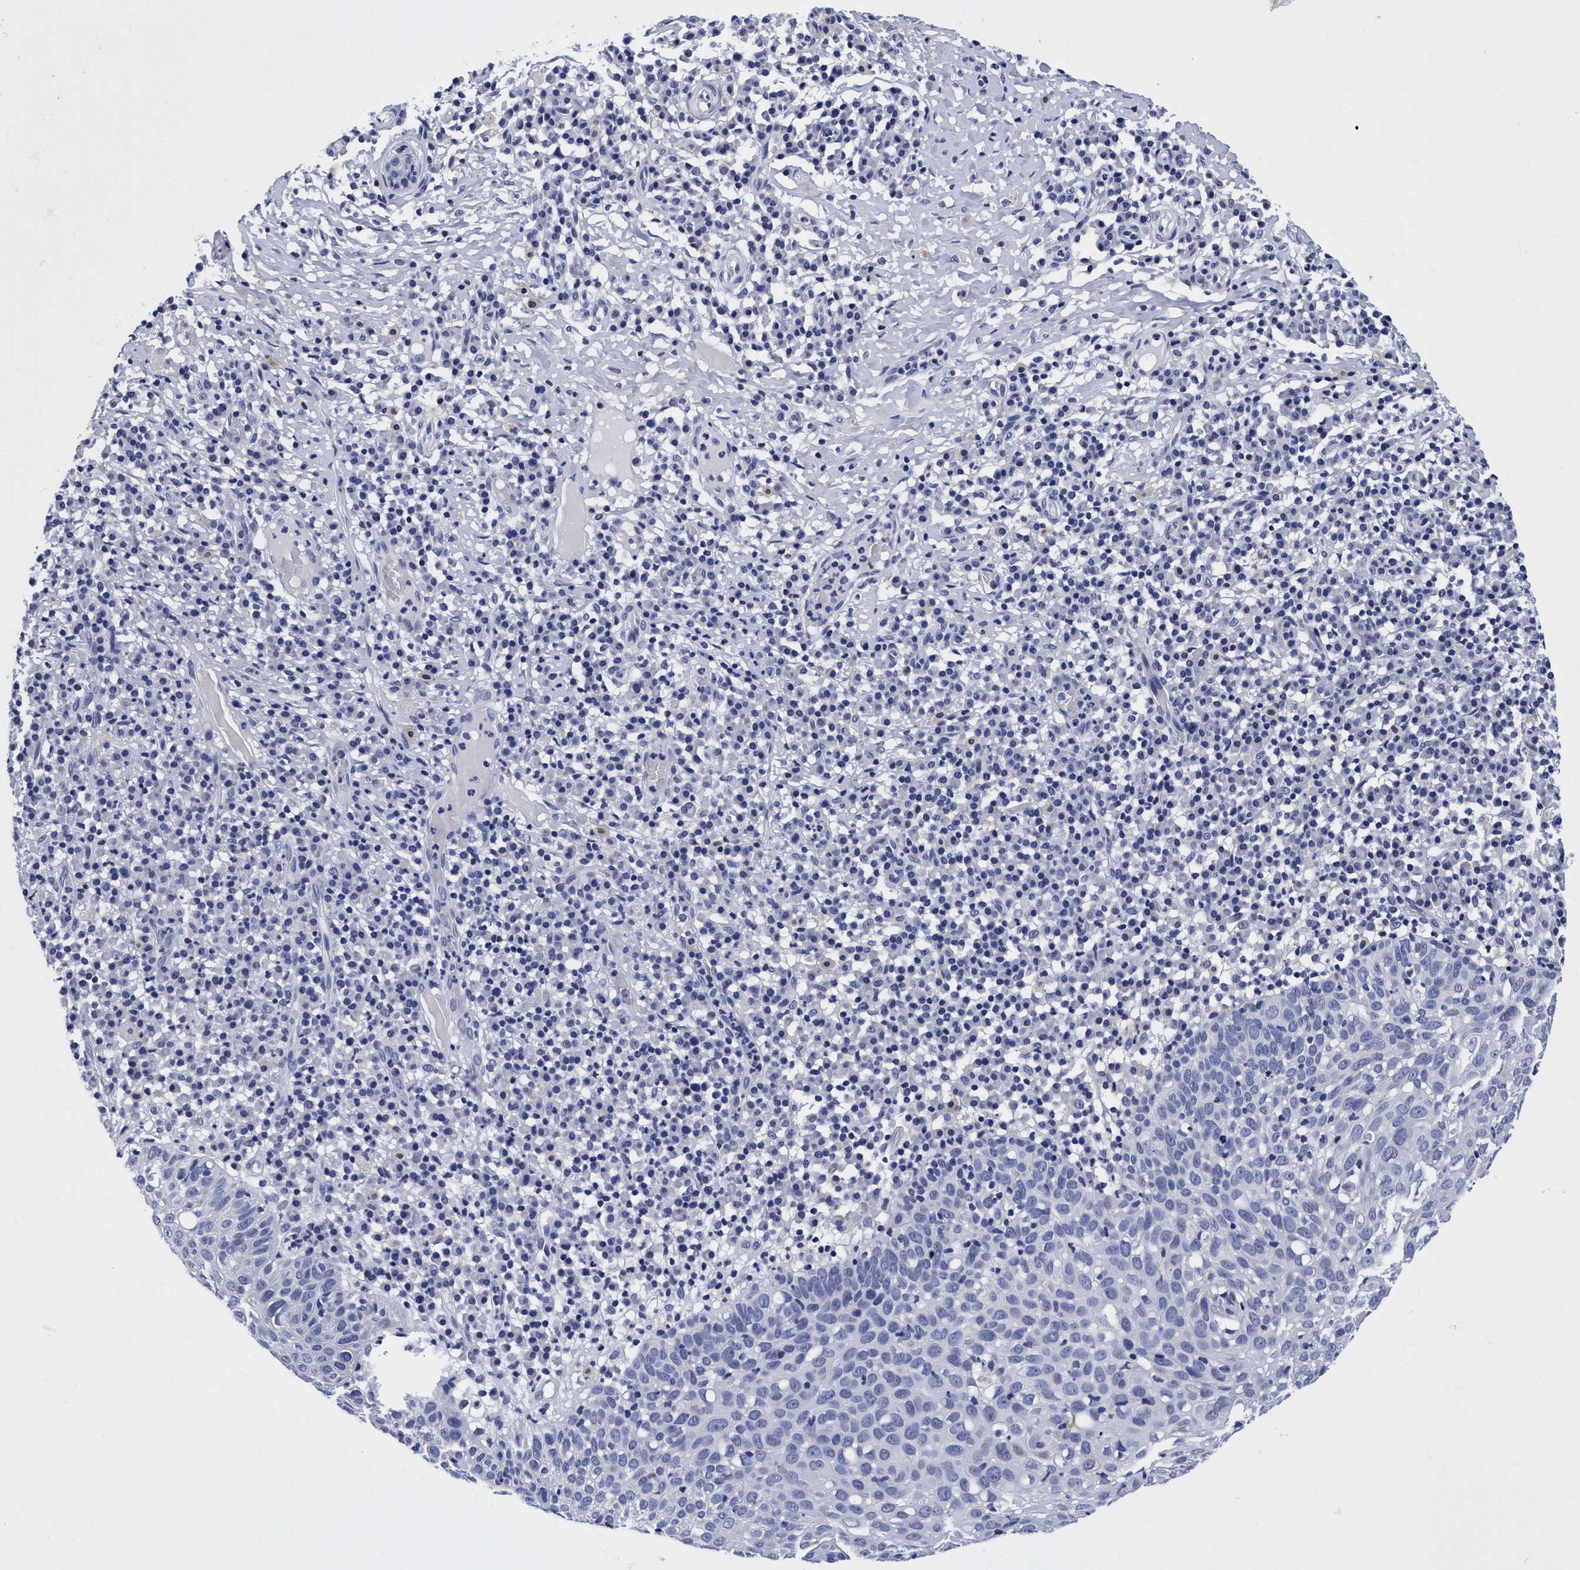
{"staining": {"intensity": "negative", "quantity": "none", "location": "none"}, "tissue": "skin cancer", "cell_type": "Tumor cells", "image_type": "cancer", "snomed": [{"axis": "morphology", "description": "Squamous cell carcinoma in situ, NOS"}, {"axis": "morphology", "description": "Squamous cell carcinoma, NOS"}, {"axis": "topography", "description": "Skin"}], "caption": "A photomicrograph of human squamous cell carcinoma in situ (skin) is negative for staining in tumor cells.", "gene": "PLPPR1", "patient": {"sex": "male", "age": 93}}